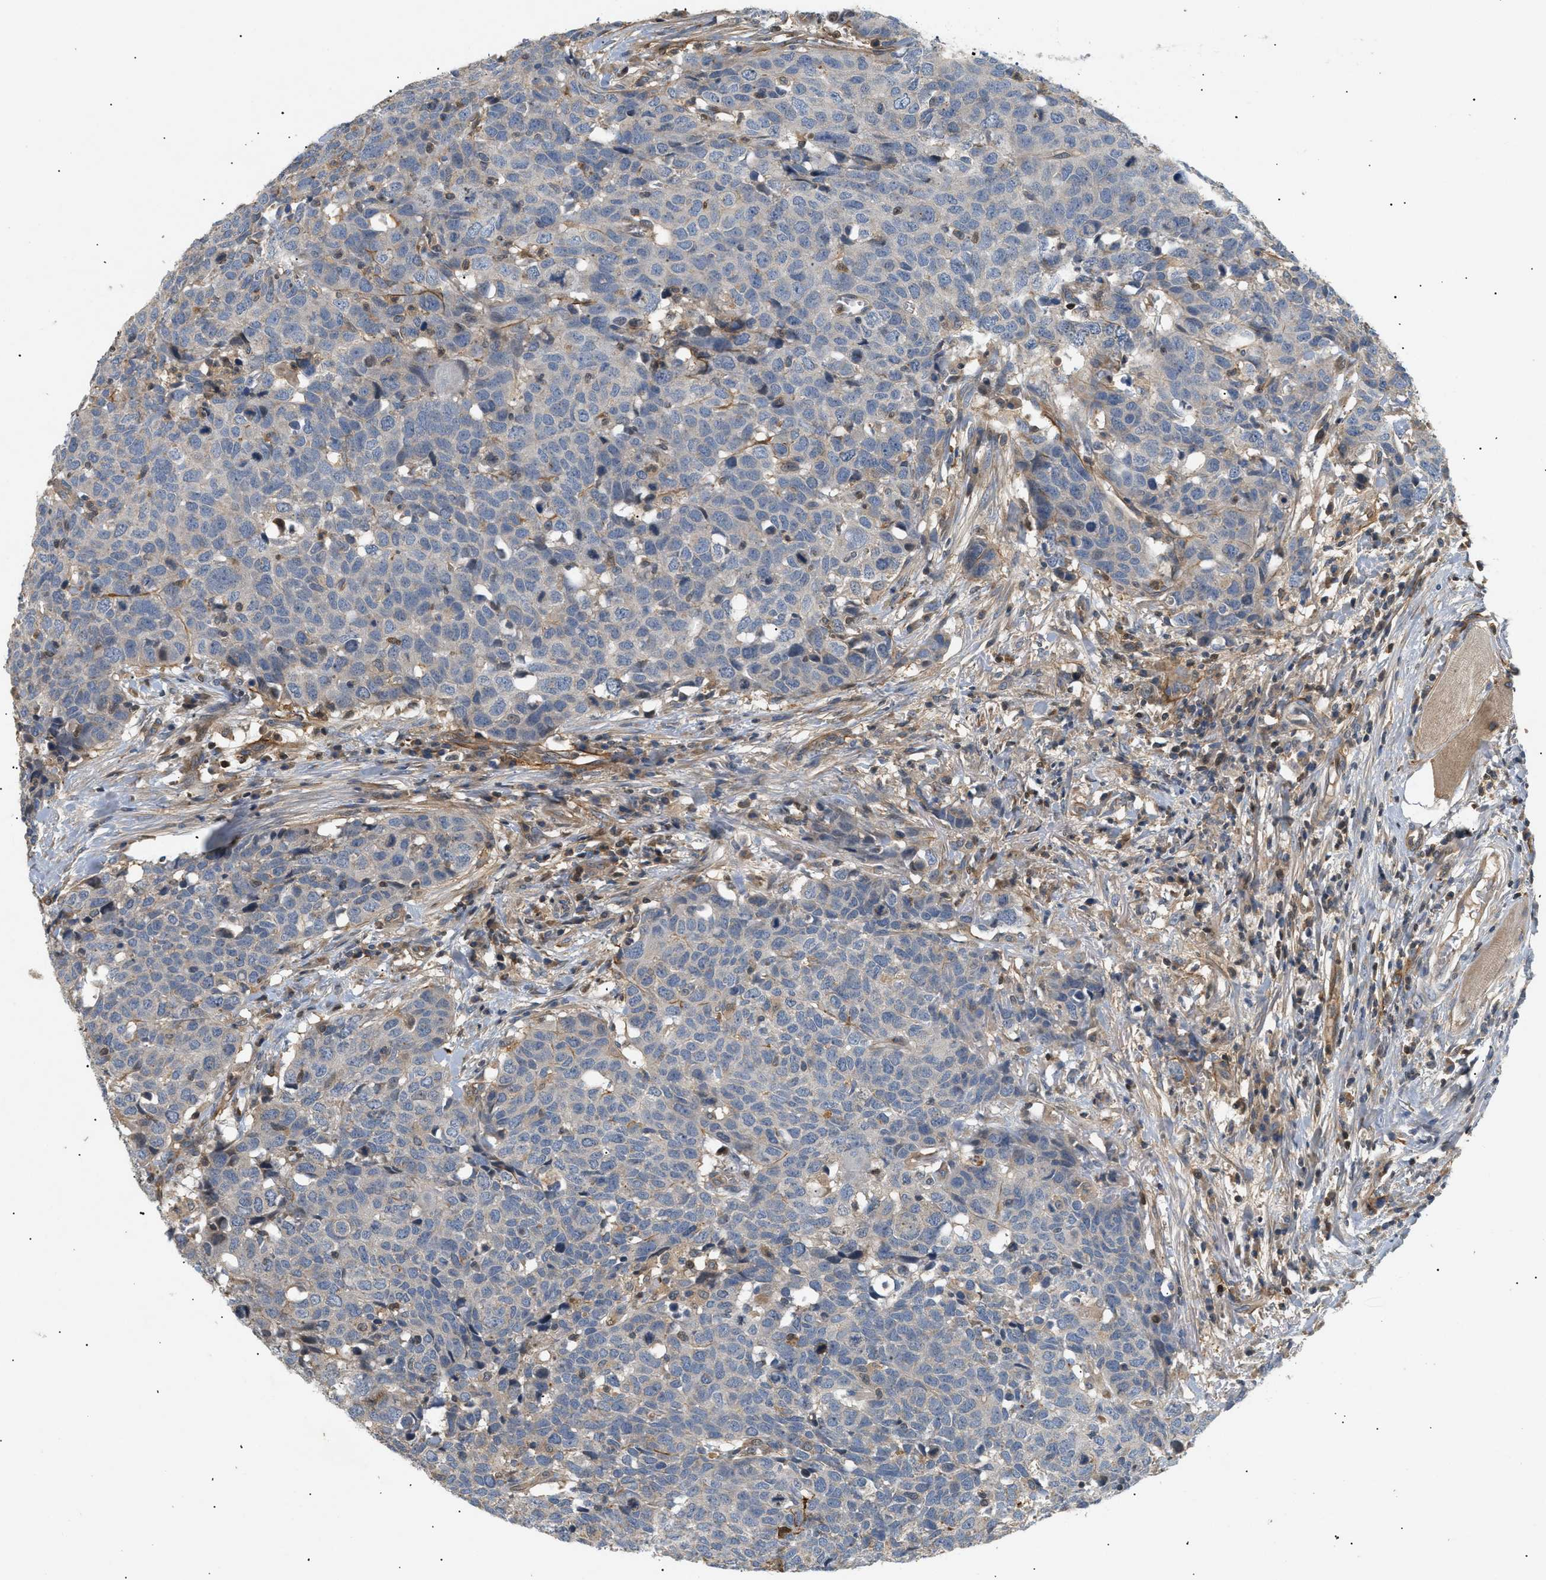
{"staining": {"intensity": "negative", "quantity": "none", "location": "none"}, "tissue": "head and neck cancer", "cell_type": "Tumor cells", "image_type": "cancer", "snomed": [{"axis": "morphology", "description": "Squamous cell carcinoma, NOS"}, {"axis": "topography", "description": "Head-Neck"}], "caption": "Immunohistochemistry (IHC) image of neoplastic tissue: human head and neck cancer (squamous cell carcinoma) stained with DAB (3,3'-diaminobenzidine) shows no significant protein staining in tumor cells. (DAB immunohistochemistry (IHC) with hematoxylin counter stain).", "gene": "FARS2", "patient": {"sex": "male", "age": 66}}